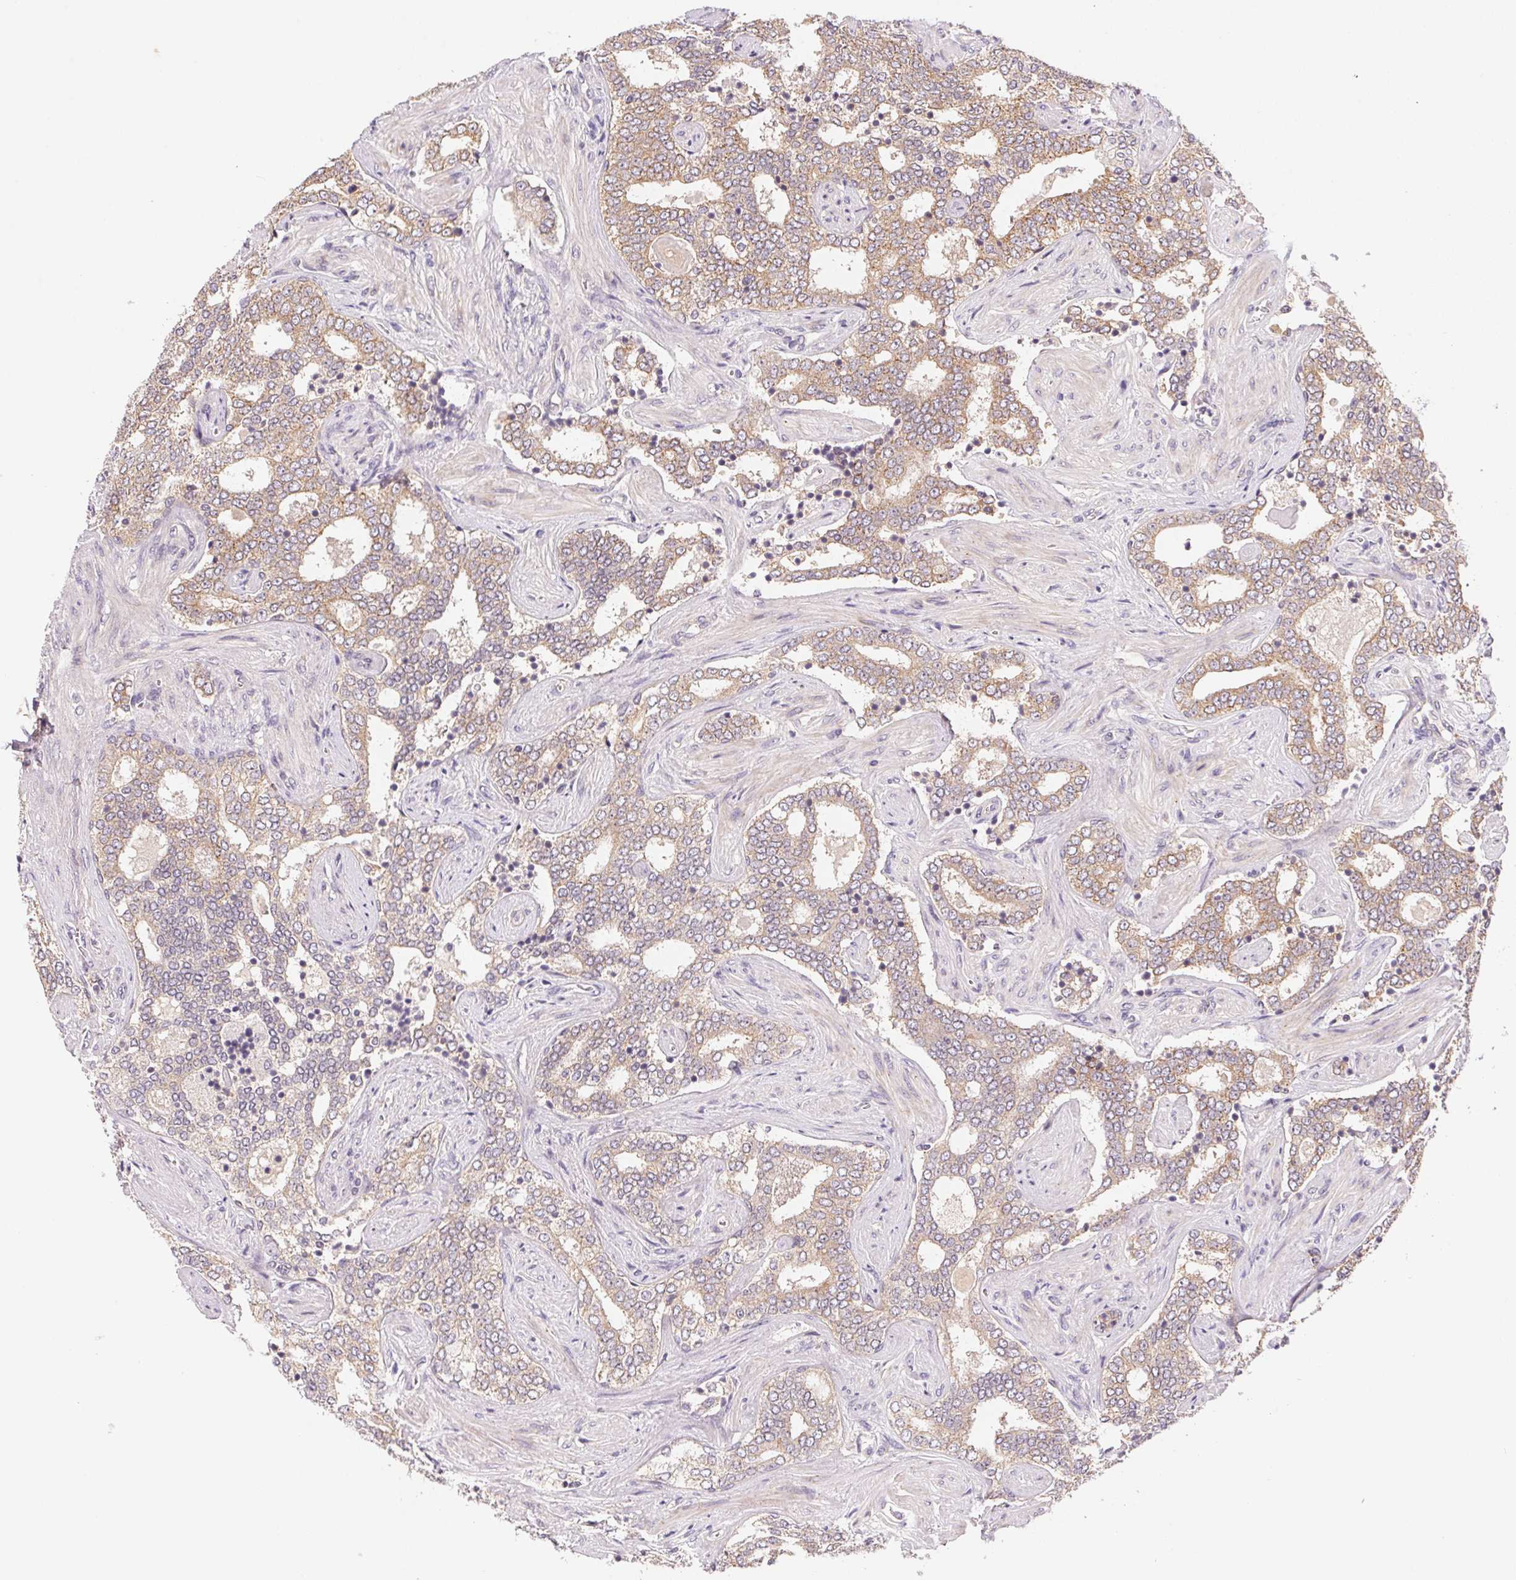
{"staining": {"intensity": "weak", "quantity": "25%-75%", "location": "cytoplasmic/membranous"}, "tissue": "prostate cancer", "cell_type": "Tumor cells", "image_type": "cancer", "snomed": [{"axis": "morphology", "description": "Adenocarcinoma, High grade"}, {"axis": "topography", "description": "Prostate"}], "caption": "Immunohistochemistry (IHC) (DAB (3,3'-diaminobenzidine)) staining of prostate cancer (high-grade adenocarcinoma) reveals weak cytoplasmic/membranous protein expression in about 25%-75% of tumor cells. The staining is performed using DAB brown chromogen to label protein expression. The nuclei are counter-stained blue using hematoxylin.", "gene": "BNIP5", "patient": {"sex": "male", "age": 60}}